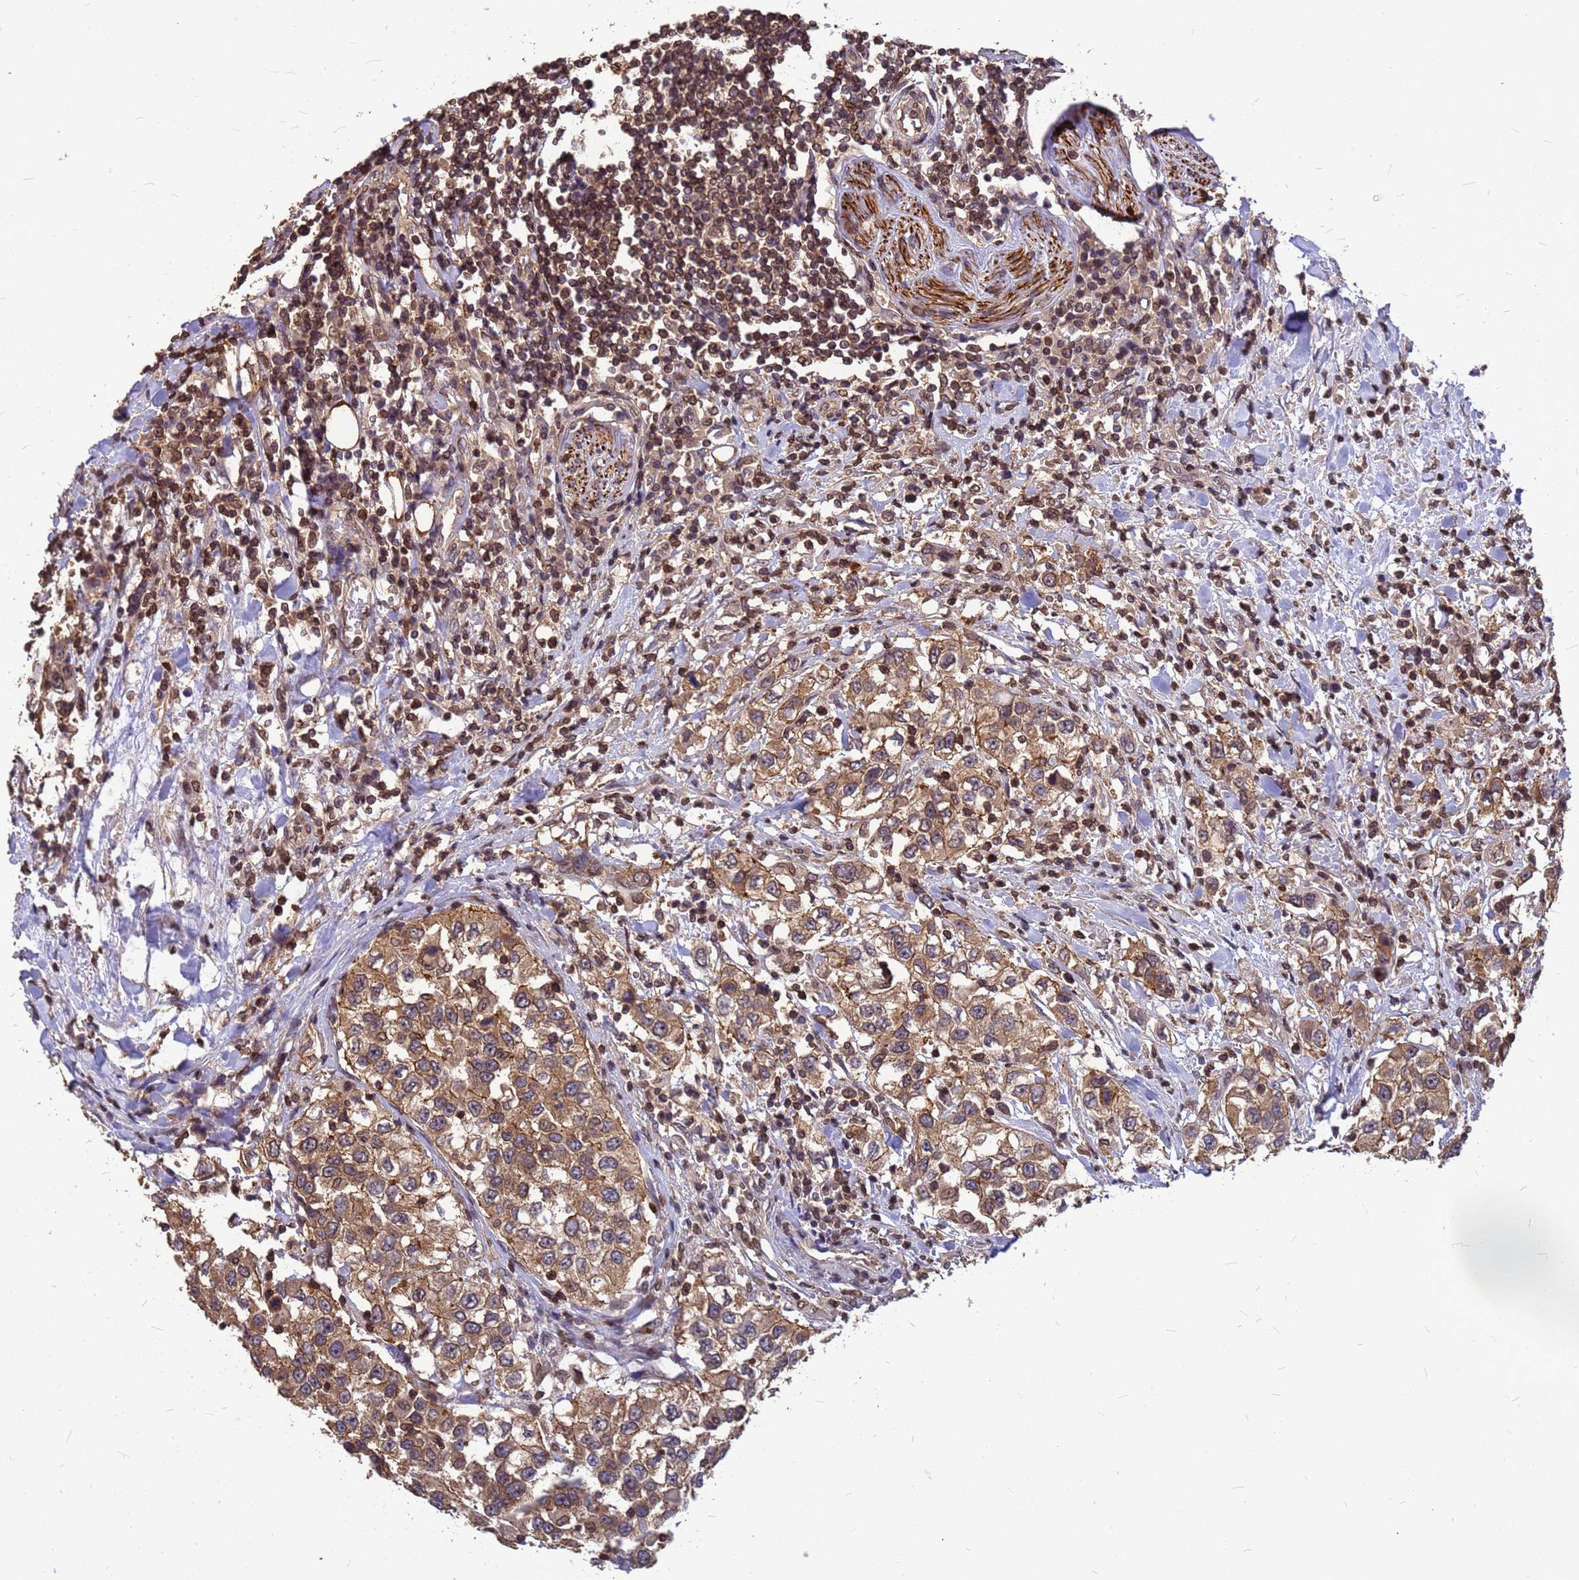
{"staining": {"intensity": "moderate", "quantity": ">75%", "location": "cytoplasmic/membranous"}, "tissue": "urothelial cancer", "cell_type": "Tumor cells", "image_type": "cancer", "snomed": [{"axis": "morphology", "description": "Urothelial carcinoma, High grade"}, {"axis": "topography", "description": "Urinary bladder"}], "caption": "The micrograph demonstrates a brown stain indicating the presence of a protein in the cytoplasmic/membranous of tumor cells in urothelial cancer.", "gene": "C1orf35", "patient": {"sex": "female", "age": 80}}